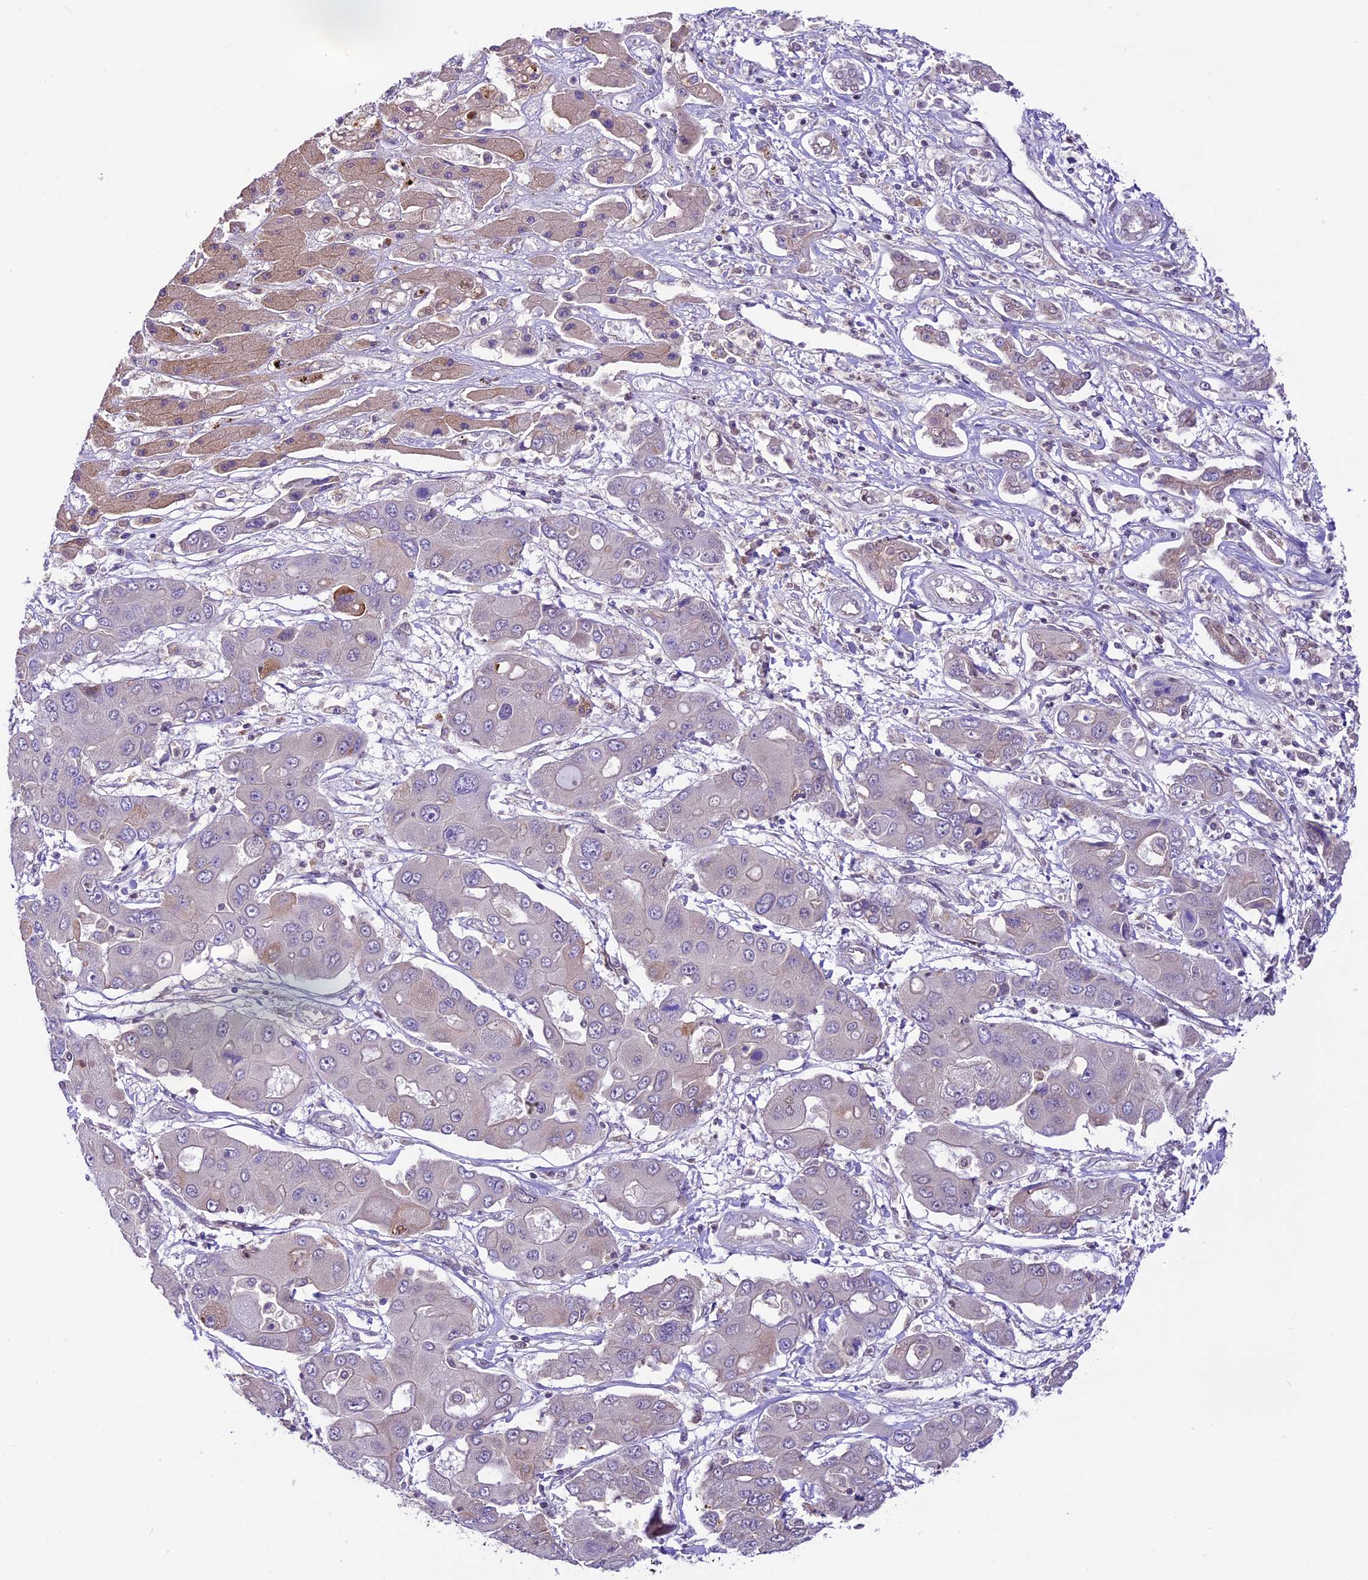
{"staining": {"intensity": "negative", "quantity": "none", "location": "none"}, "tissue": "liver cancer", "cell_type": "Tumor cells", "image_type": "cancer", "snomed": [{"axis": "morphology", "description": "Cholangiocarcinoma"}, {"axis": "topography", "description": "Liver"}], "caption": "Immunohistochemistry micrograph of neoplastic tissue: liver cancer (cholangiocarcinoma) stained with DAB reveals no significant protein expression in tumor cells.", "gene": "SHKBP1", "patient": {"sex": "male", "age": 67}}